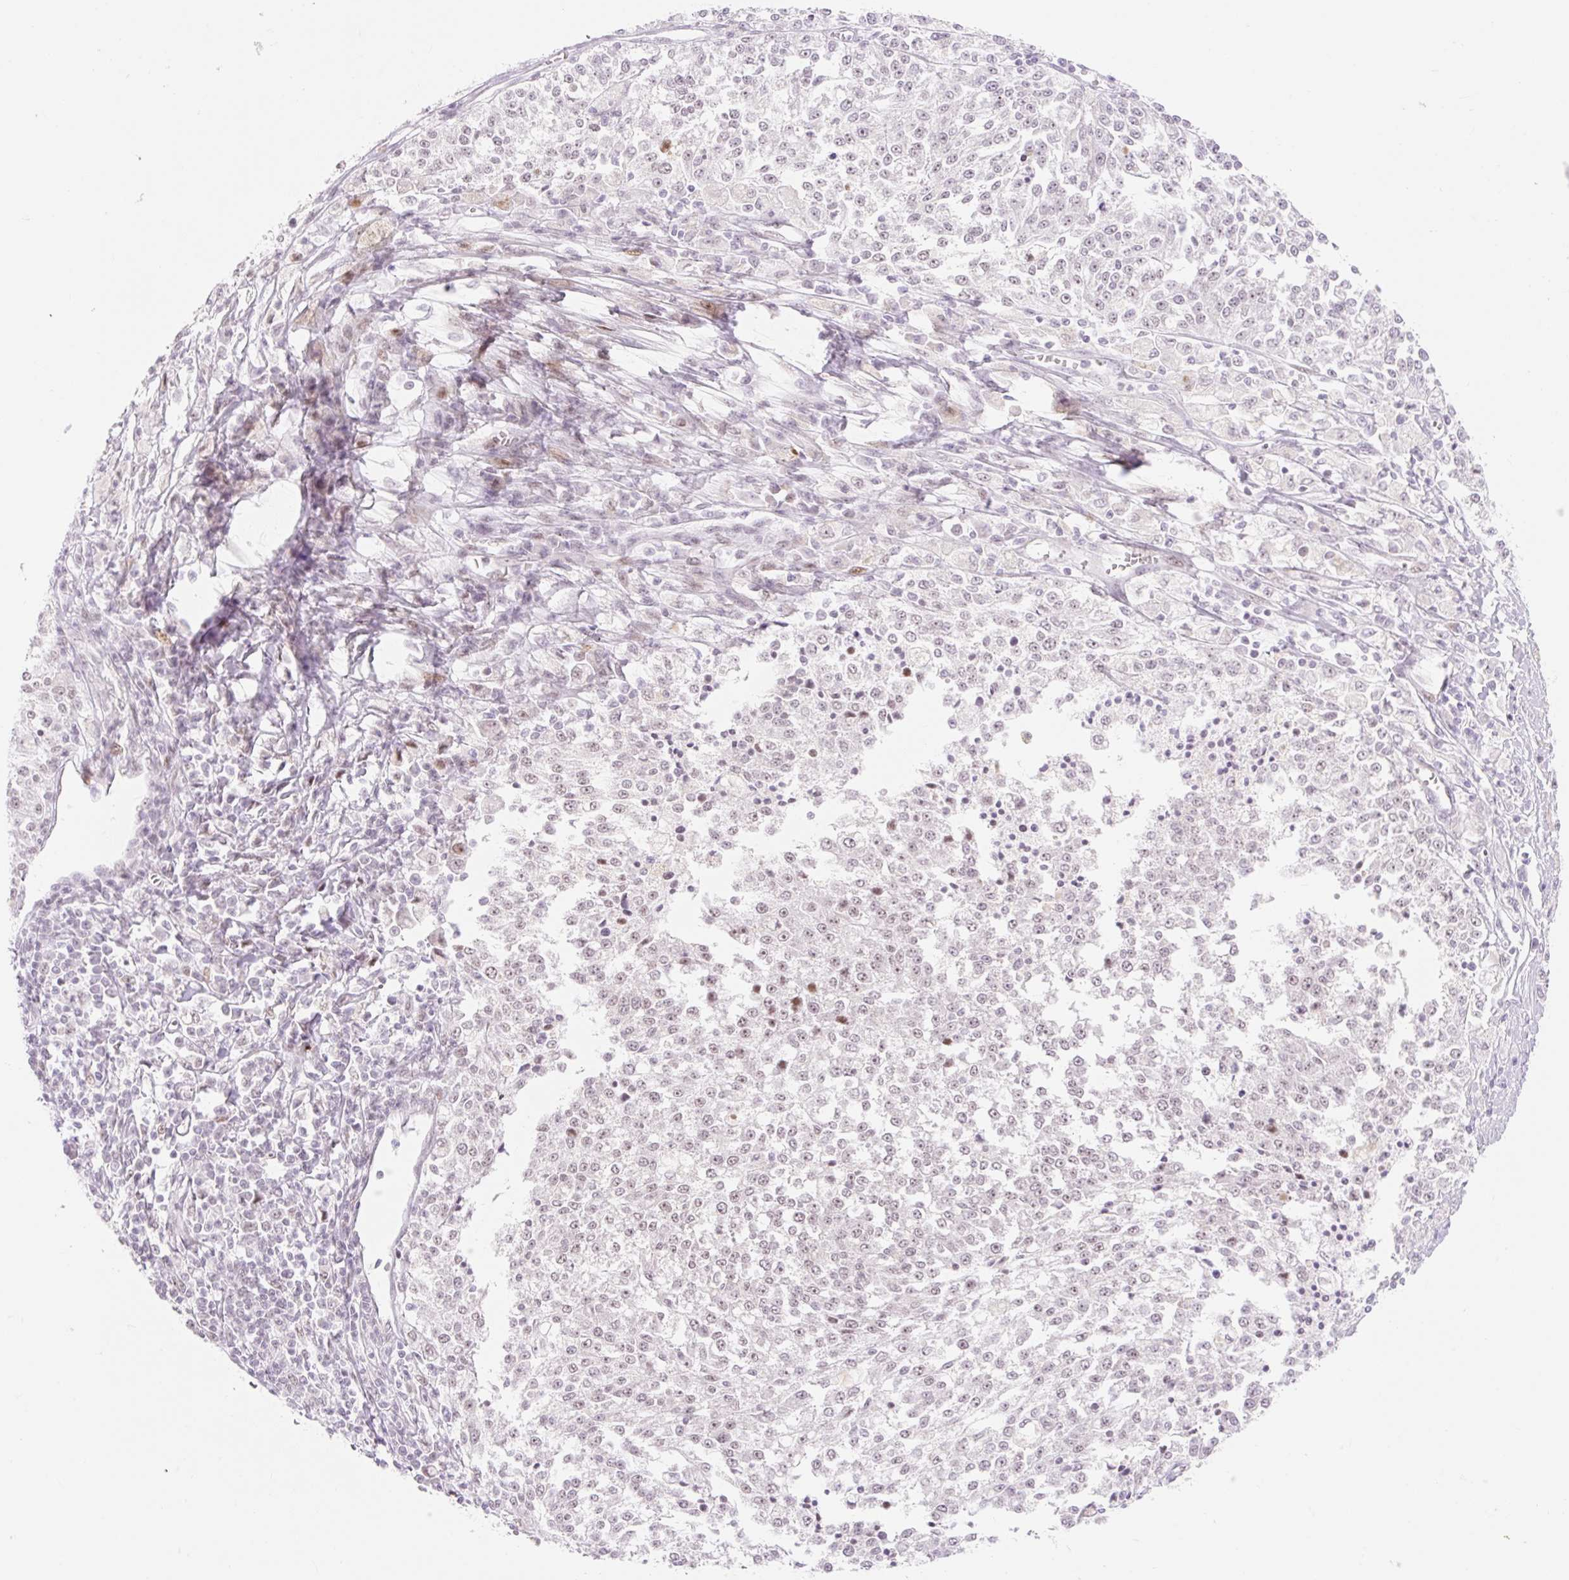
{"staining": {"intensity": "negative", "quantity": "none", "location": "none"}, "tissue": "melanoma", "cell_type": "Tumor cells", "image_type": "cancer", "snomed": [{"axis": "morphology", "description": "Malignant melanoma, NOS"}, {"axis": "topography", "description": "Skin"}], "caption": "Immunohistochemical staining of melanoma displays no significant expression in tumor cells.", "gene": "H2BW1", "patient": {"sex": "female", "age": 64}}